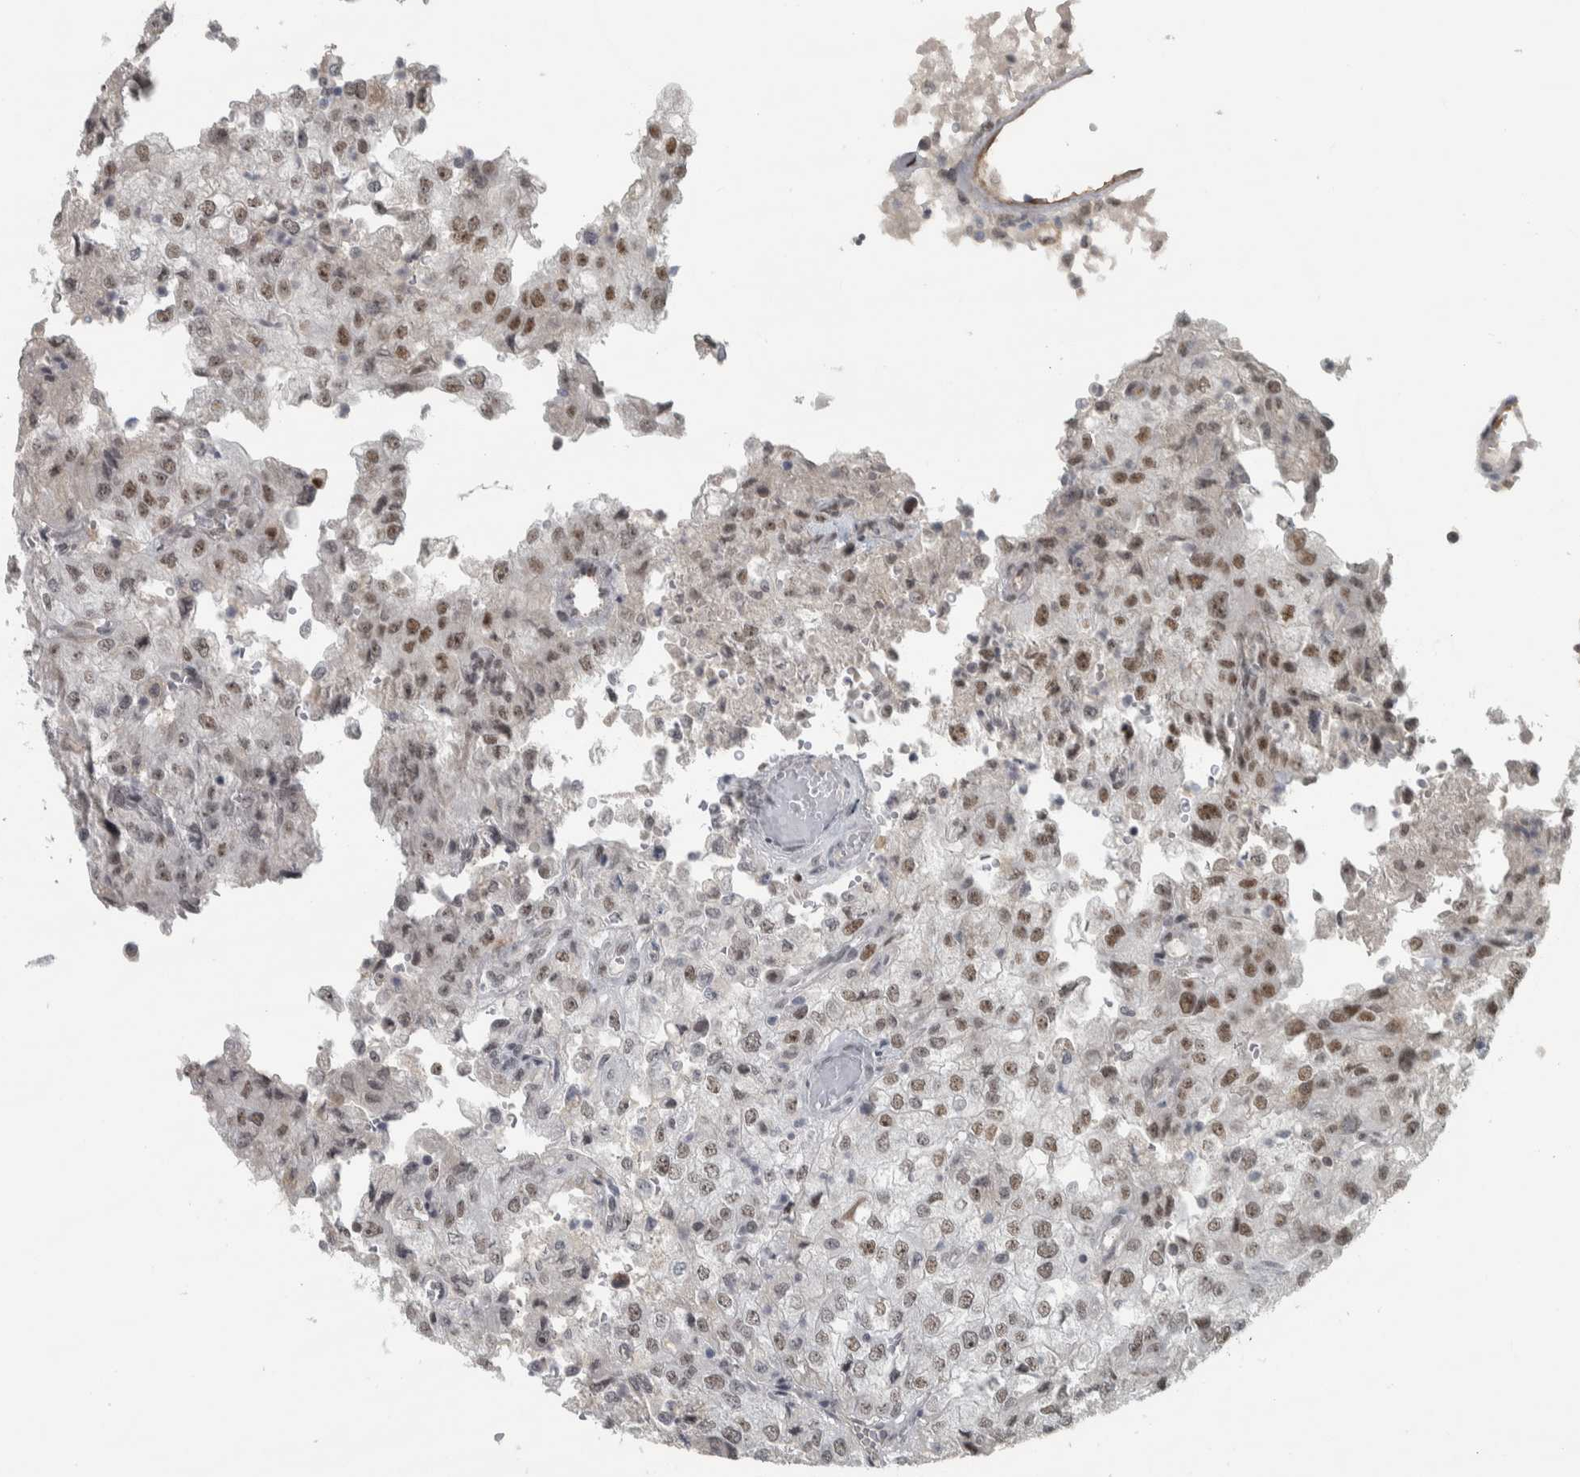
{"staining": {"intensity": "moderate", "quantity": "25%-75%", "location": "nuclear"}, "tissue": "renal cancer", "cell_type": "Tumor cells", "image_type": "cancer", "snomed": [{"axis": "morphology", "description": "Adenocarcinoma, NOS"}, {"axis": "topography", "description": "Kidney"}], "caption": "A brown stain shows moderate nuclear staining of a protein in adenocarcinoma (renal) tumor cells. (IHC, brightfield microscopy, high magnification).", "gene": "DDX42", "patient": {"sex": "female", "age": 54}}